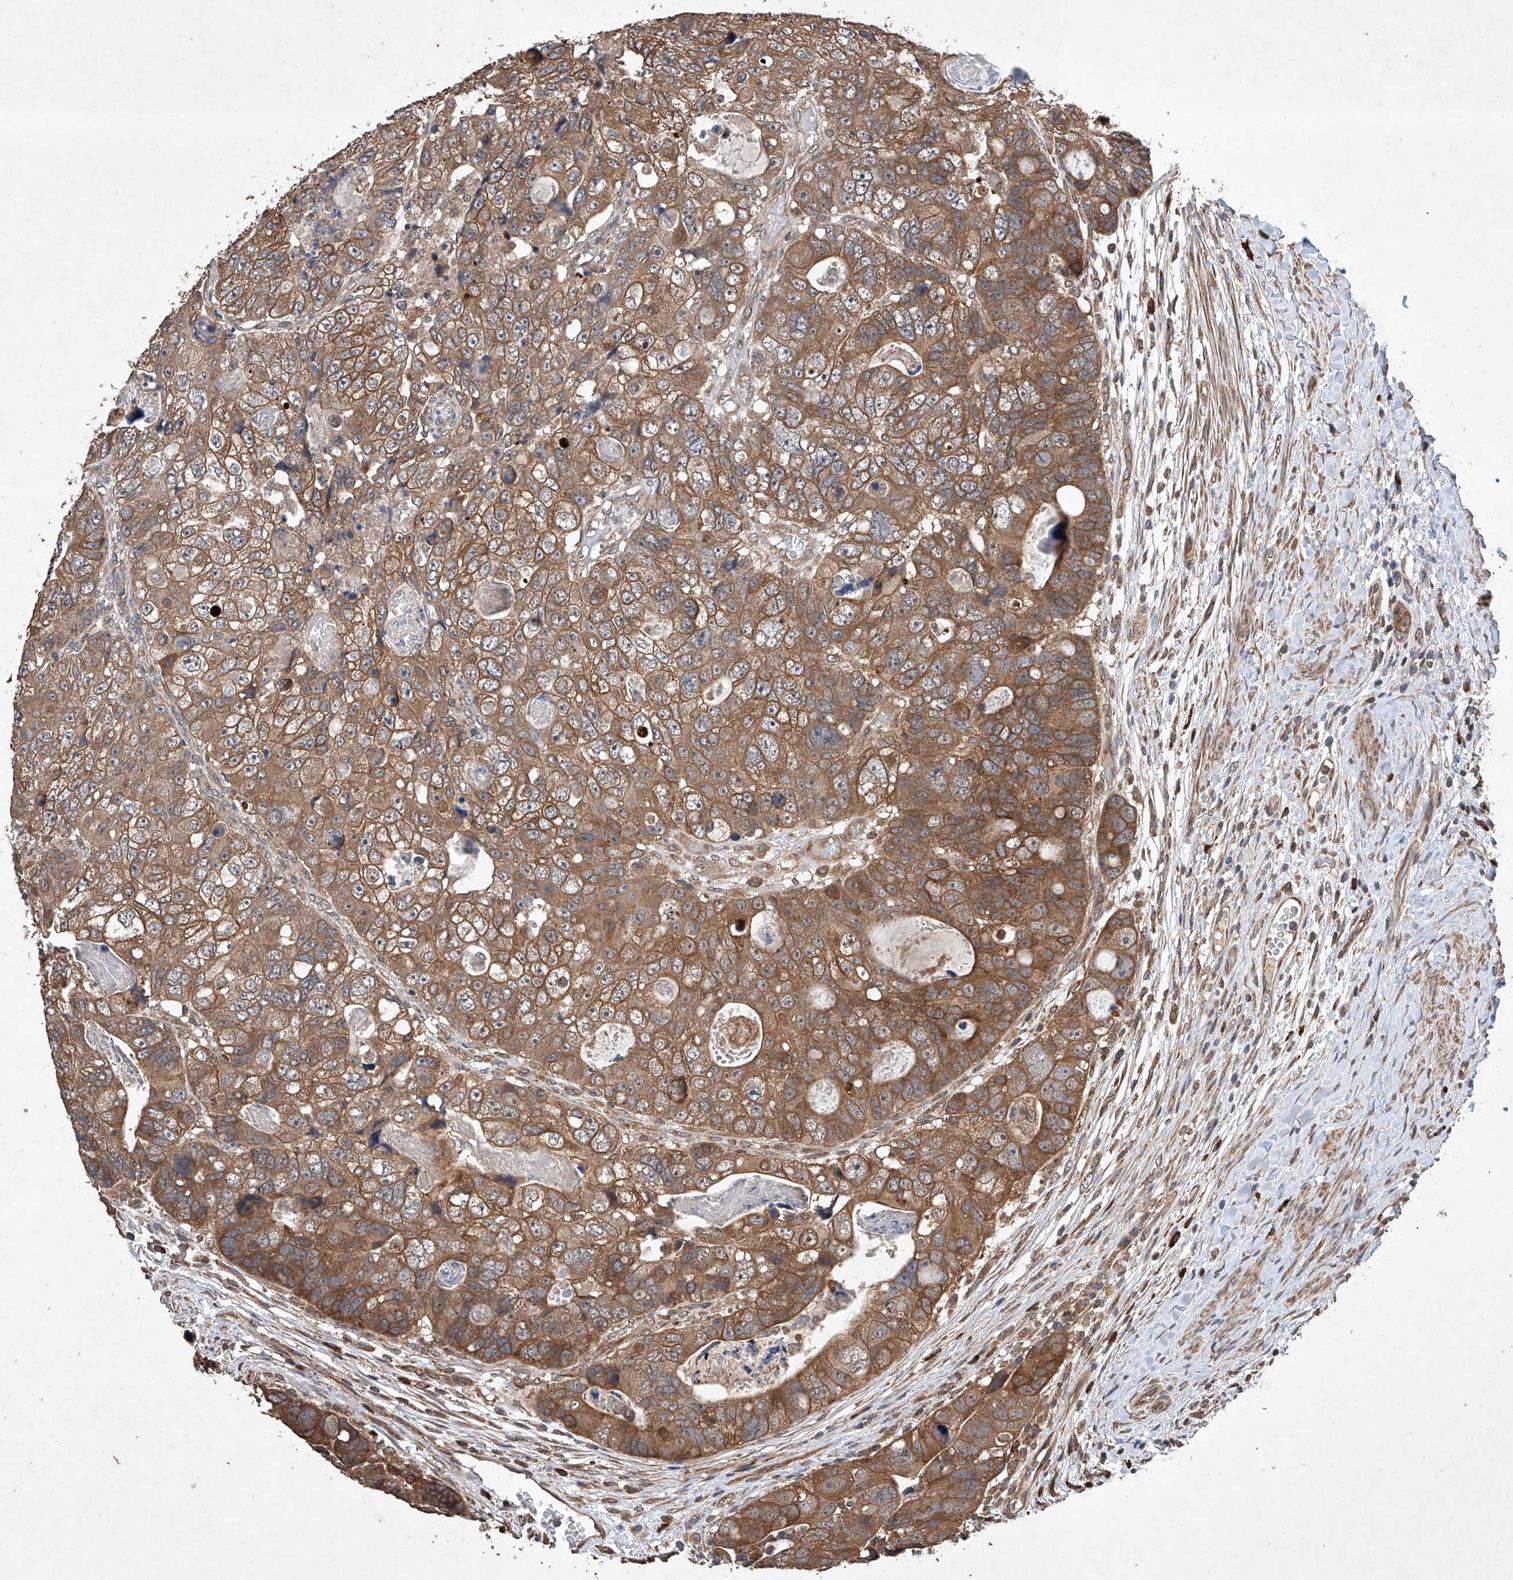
{"staining": {"intensity": "moderate", "quantity": ">75%", "location": "cytoplasmic/membranous"}, "tissue": "colorectal cancer", "cell_type": "Tumor cells", "image_type": "cancer", "snomed": [{"axis": "morphology", "description": "Adenocarcinoma, NOS"}, {"axis": "topography", "description": "Rectum"}], "caption": "A photomicrograph of human adenocarcinoma (colorectal) stained for a protein displays moderate cytoplasmic/membranous brown staining in tumor cells.", "gene": "LURAP1", "patient": {"sex": "male", "age": 59}}